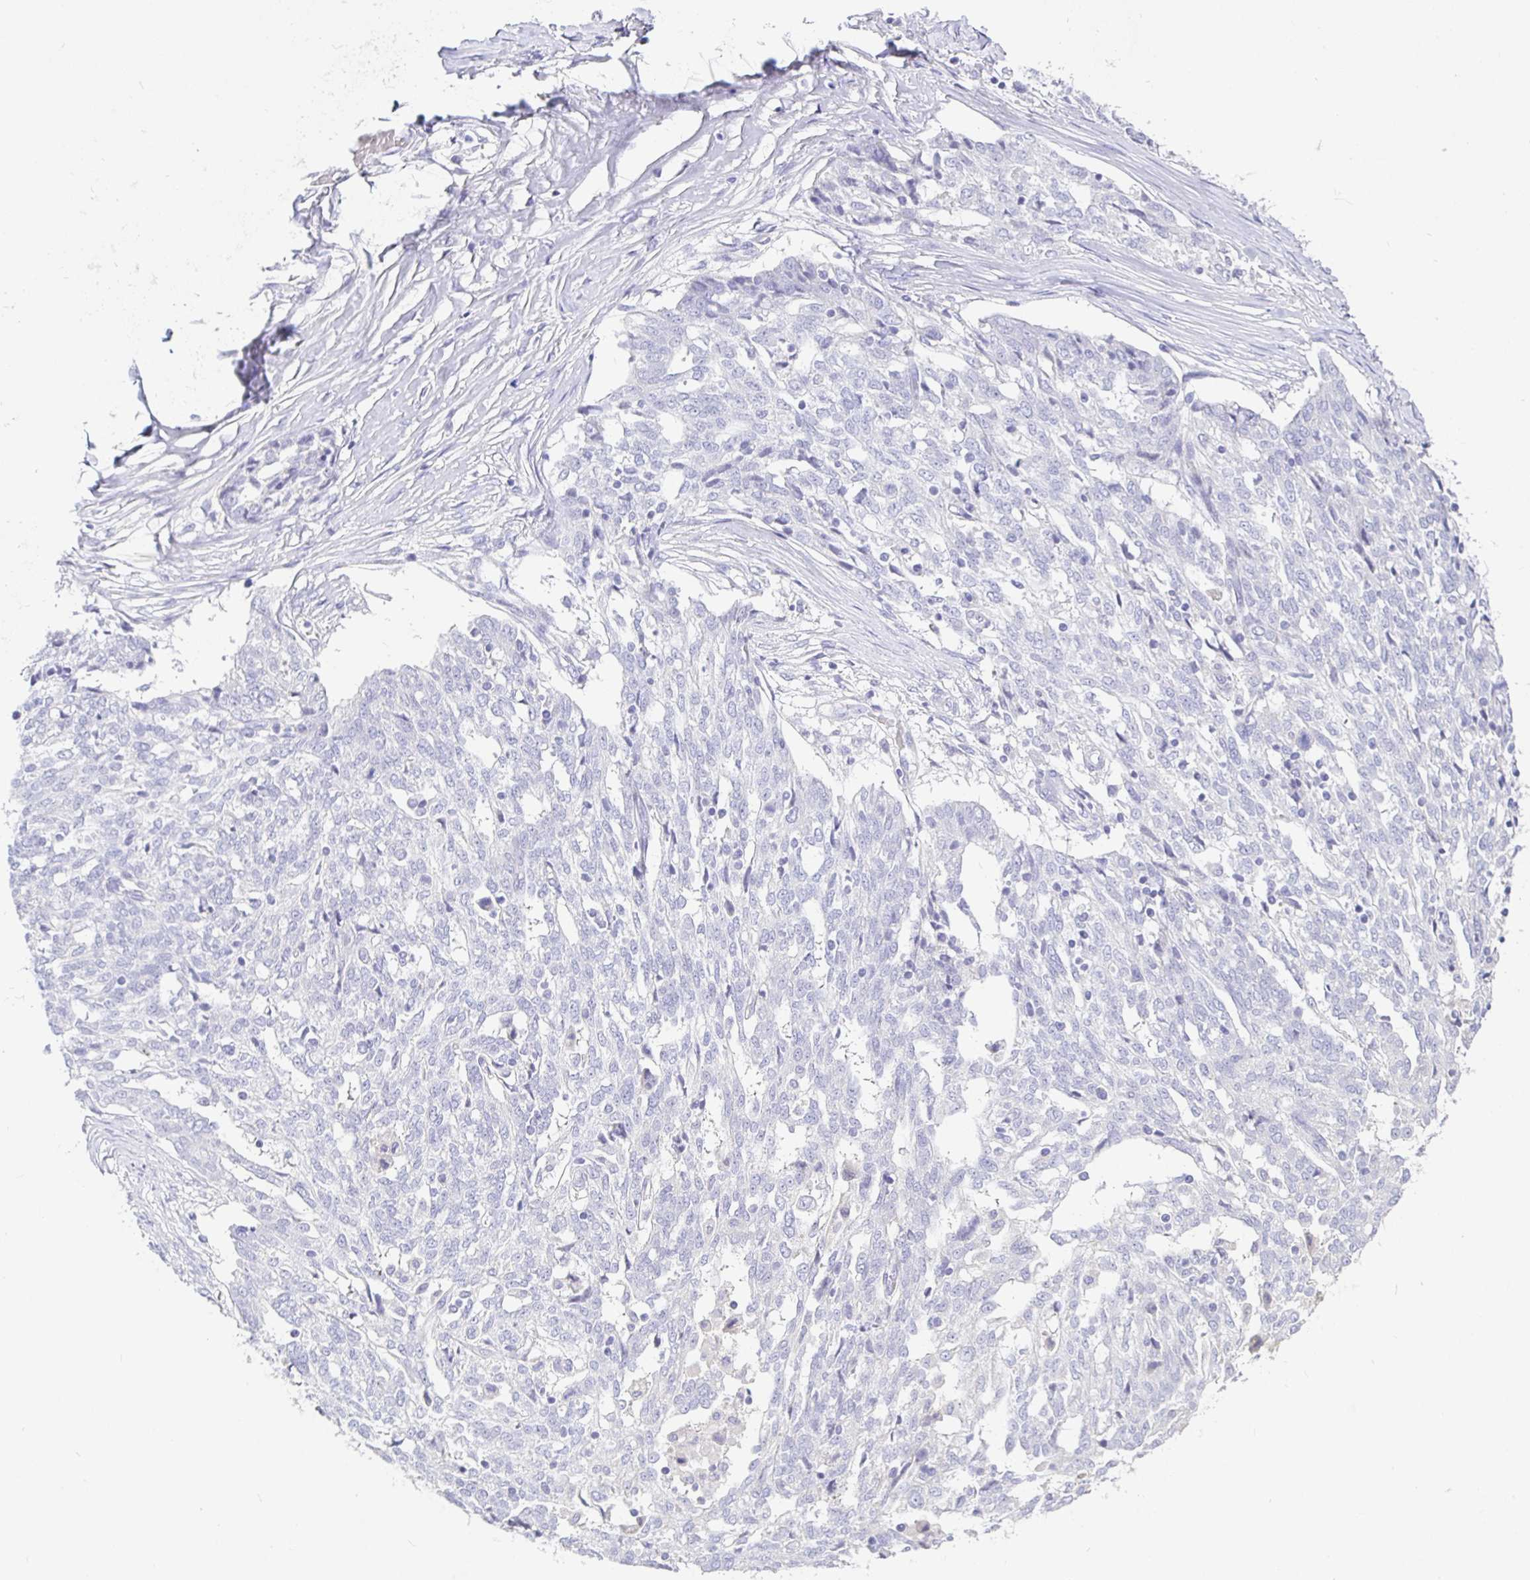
{"staining": {"intensity": "negative", "quantity": "none", "location": "none"}, "tissue": "ovarian cancer", "cell_type": "Tumor cells", "image_type": "cancer", "snomed": [{"axis": "morphology", "description": "Cystadenocarcinoma, serous, NOS"}, {"axis": "topography", "description": "Ovary"}], "caption": "Human ovarian cancer (serous cystadenocarcinoma) stained for a protein using IHC shows no staining in tumor cells.", "gene": "TPTE", "patient": {"sex": "female", "age": 67}}